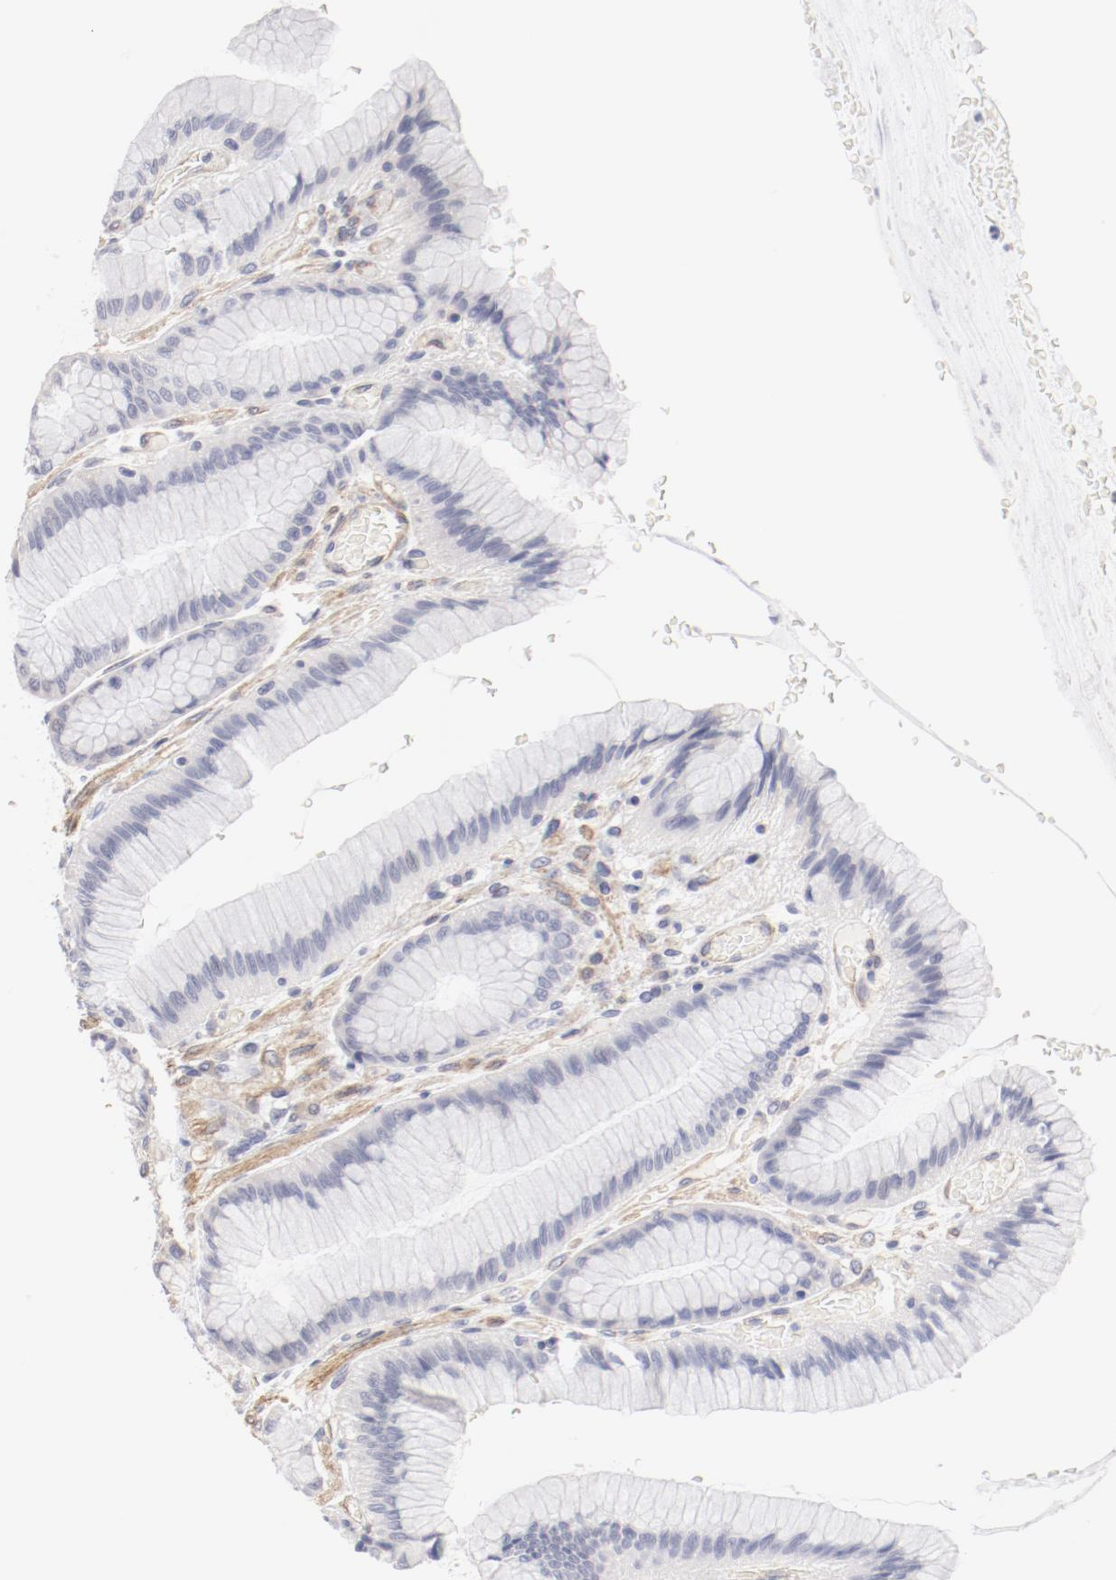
{"staining": {"intensity": "negative", "quantity": "none", "location": "none"}, "tissue": "stomach", "cell_type": "Glandular cells", "image_type": "normal", "snomed": [{"axis": "morphology", "description": "Normal tissue, NOS"}, {"axis": "morphology", "description": "Adenocarcinoma, NOS"}, {"axis": "topography", "description": "Stomach"}, {"axis": "topography", "description": "Stomach, lower"}], "caption": "Immunohistochemical staining of normal stomach displays no significant expression in glandular cells. The staining is performed using DAB brown chromogen with nuclei counter-stained in using hematoxylin.", "gene": "LAX1", "patient": {"sex": "female", "age": 65}}